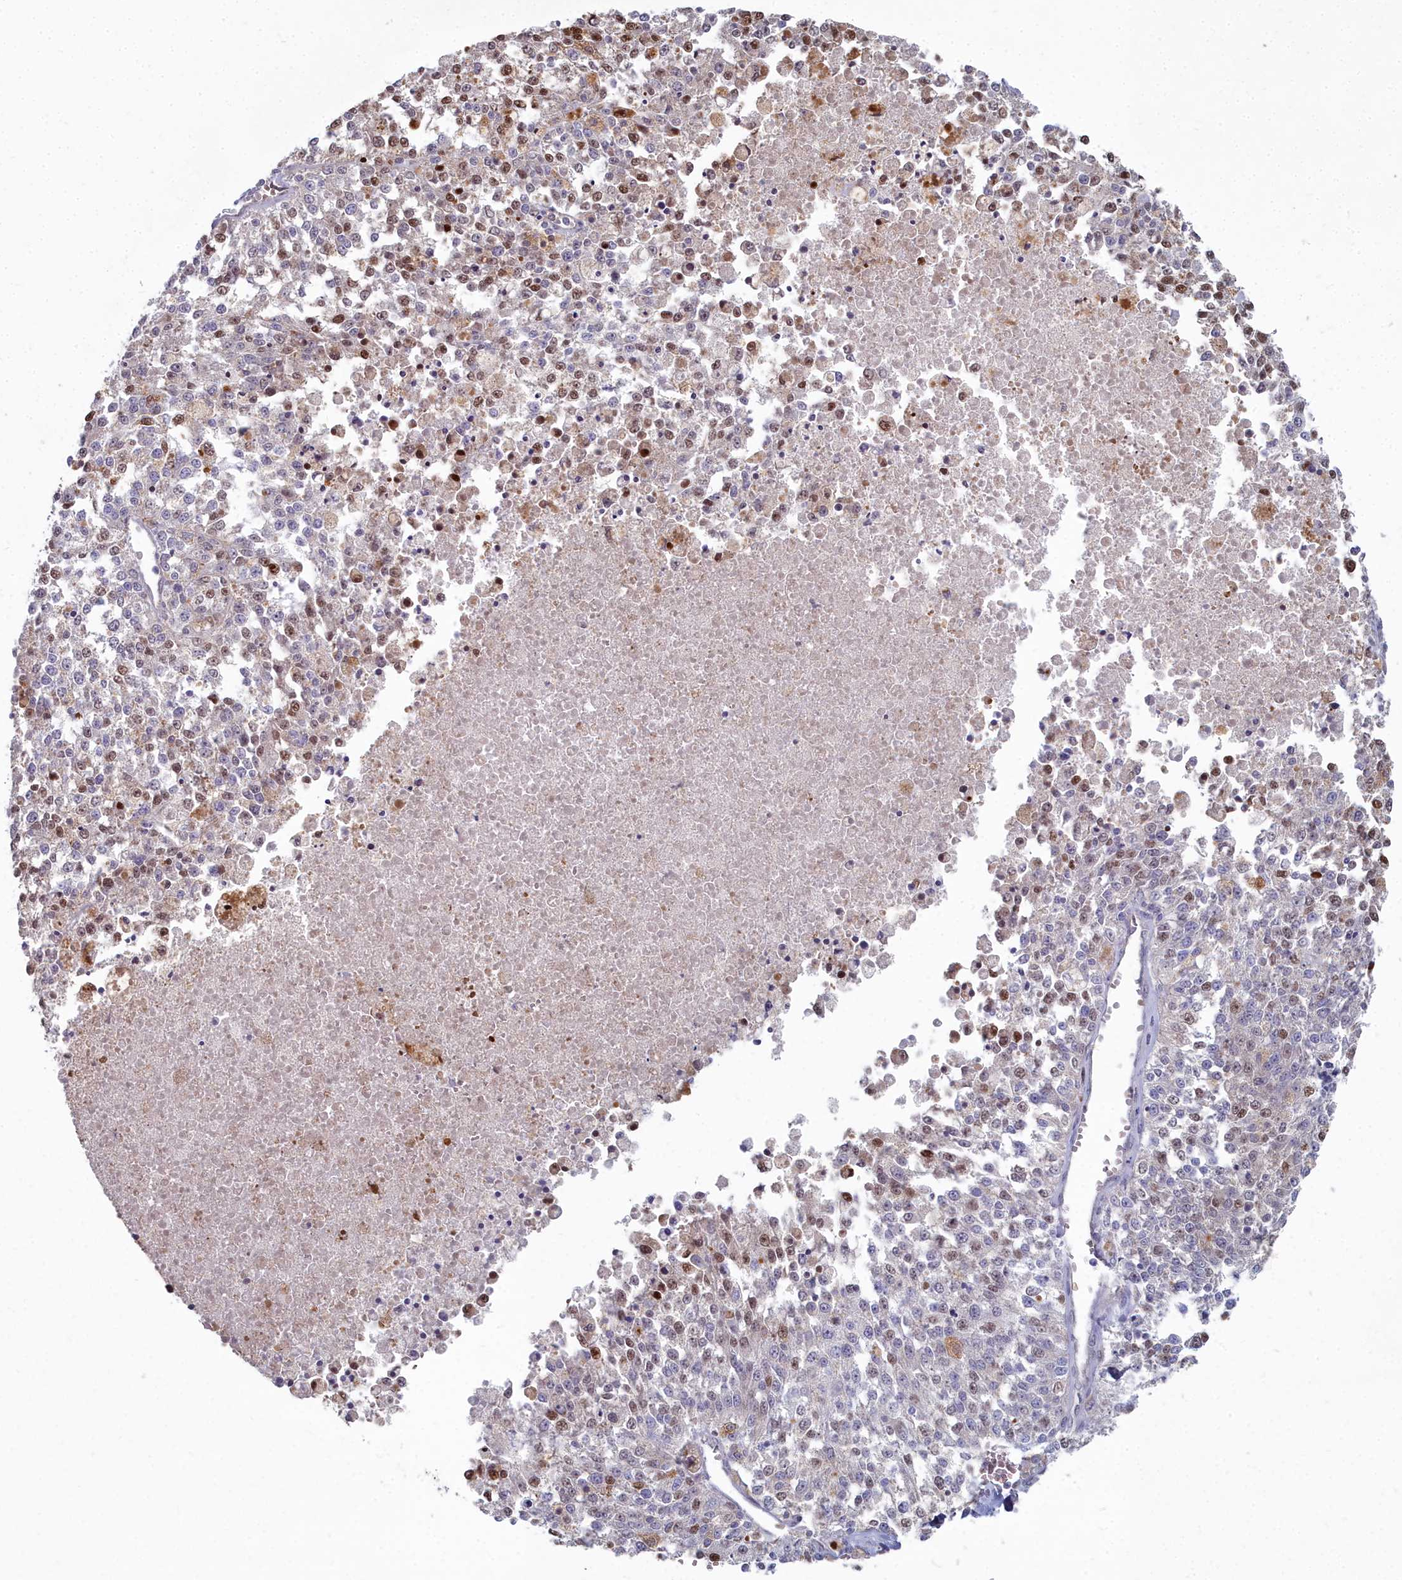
{"staining": {"intensity": "moderate", "quantity": "25%-75%", "location": "nuclear"}, "tissue": "melanoma", "cell_type": "Tumor cells", "image_type": "cancer", "snomed": [{"axis": "morphology", "description": "Malignant melanoma, NOS"}, {"axis": "topography", "description": "Skin"}], "caption": "Immunohistochemistry (DAB (3,3'-diaminobenzidine)) staining of melanoma reveals moderate nuclear protein positivity in about 25%-75% of tumor cells.", "gene": "RPS27A", "patient": {"sex": "female", "age": 64}}